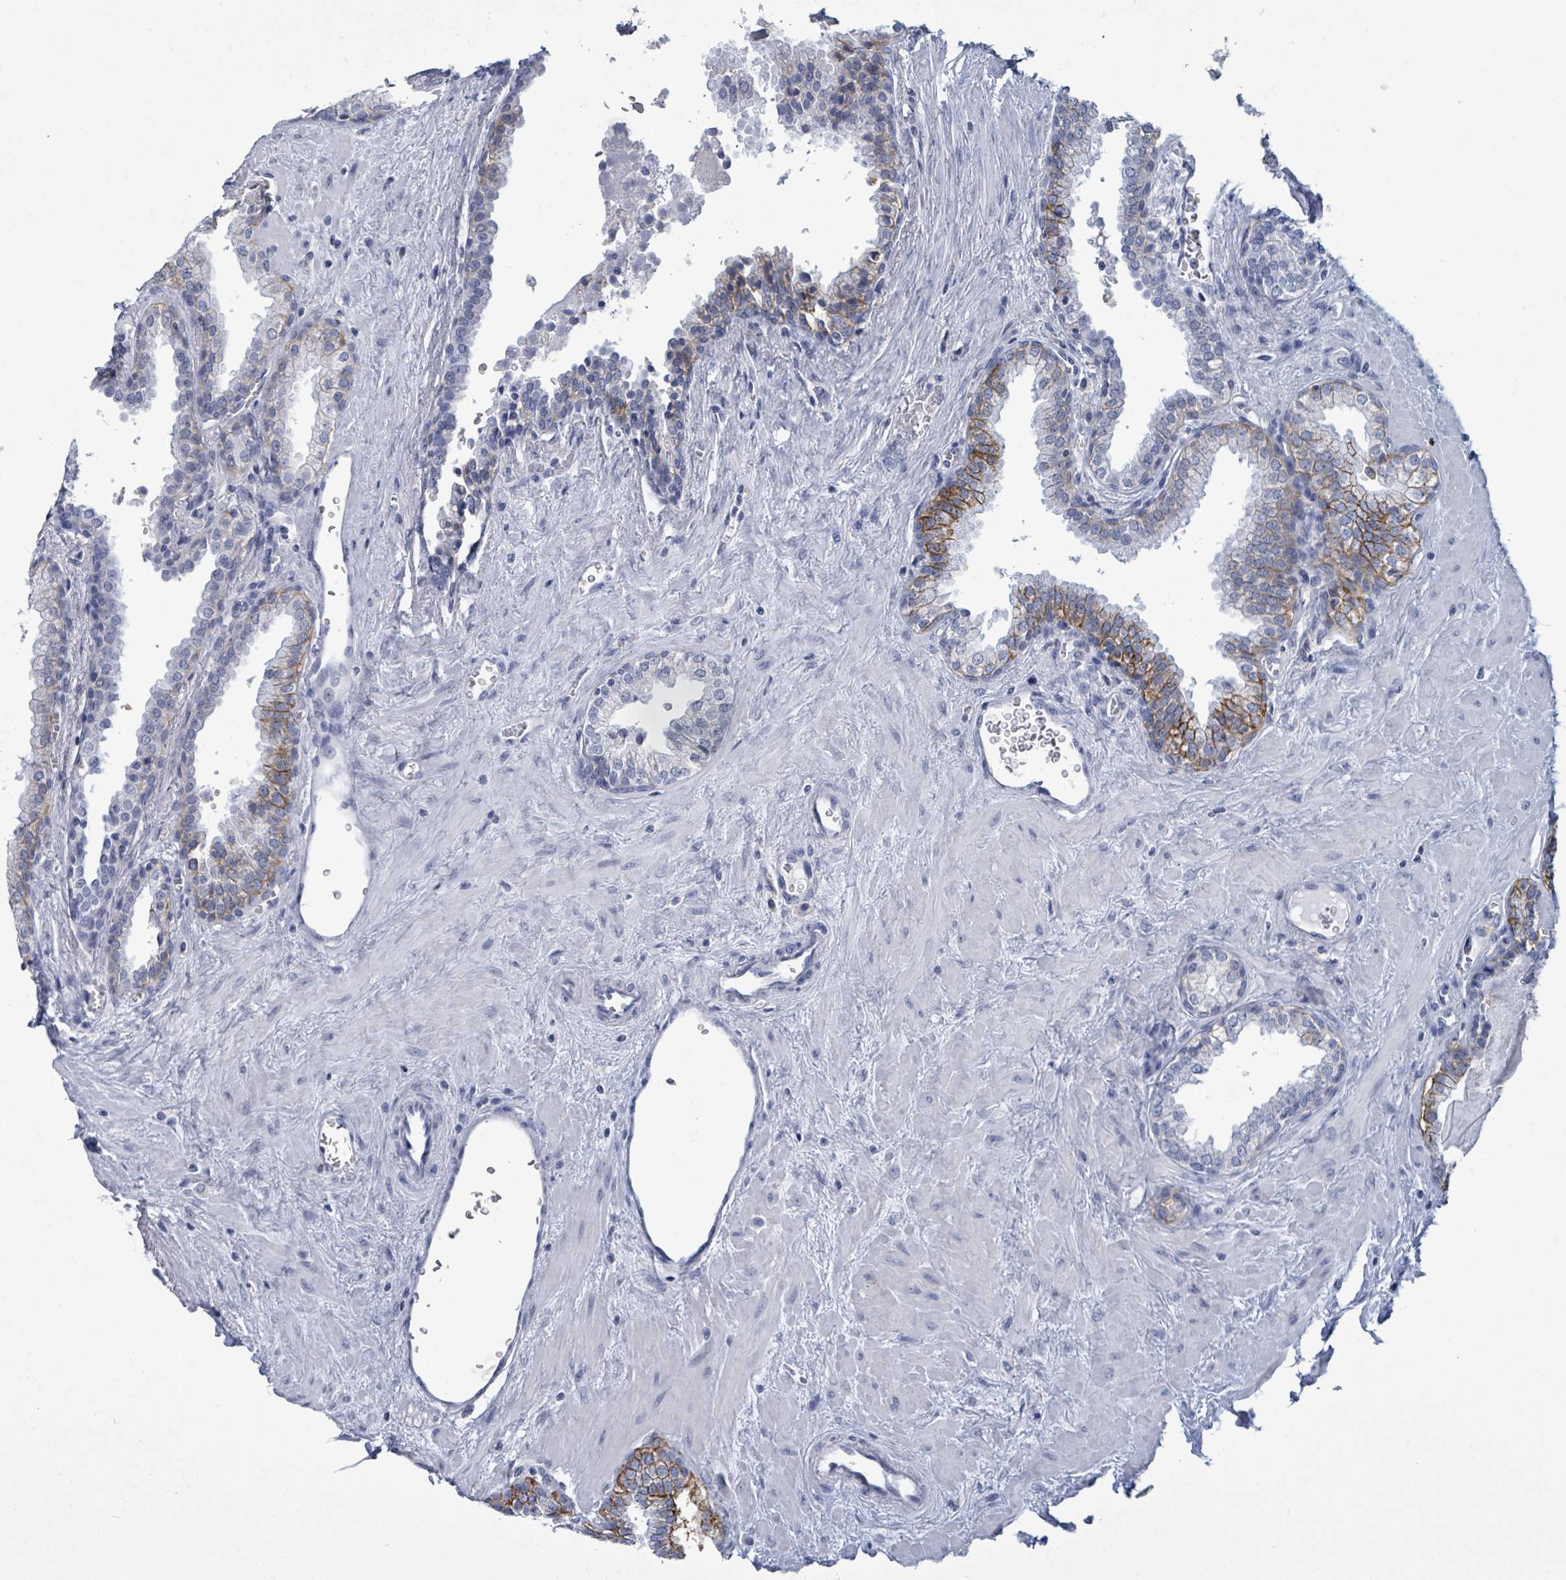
{"staining": {"intensity": "moderate", "quantity": "25%-75%", "location": "cytoplasmic/membranous"}, "tissue": "prostate", "cell_type": "Glandular cells", "image_type": "normal", "snomed": [{"axis": "morphology", "description": "Normal tissue, NOS"}, {"axis": "topography", "description": "Prostate"}], "caption": "Immunohistochemical staining of normal prostate demonstrates 25%-75% levels of moderate cytoplasmic/membranous protein expression in approximately 25%-75% of glandular cells.", "gene": "BSG", "patient": {"sex": "male", "age": 51}}